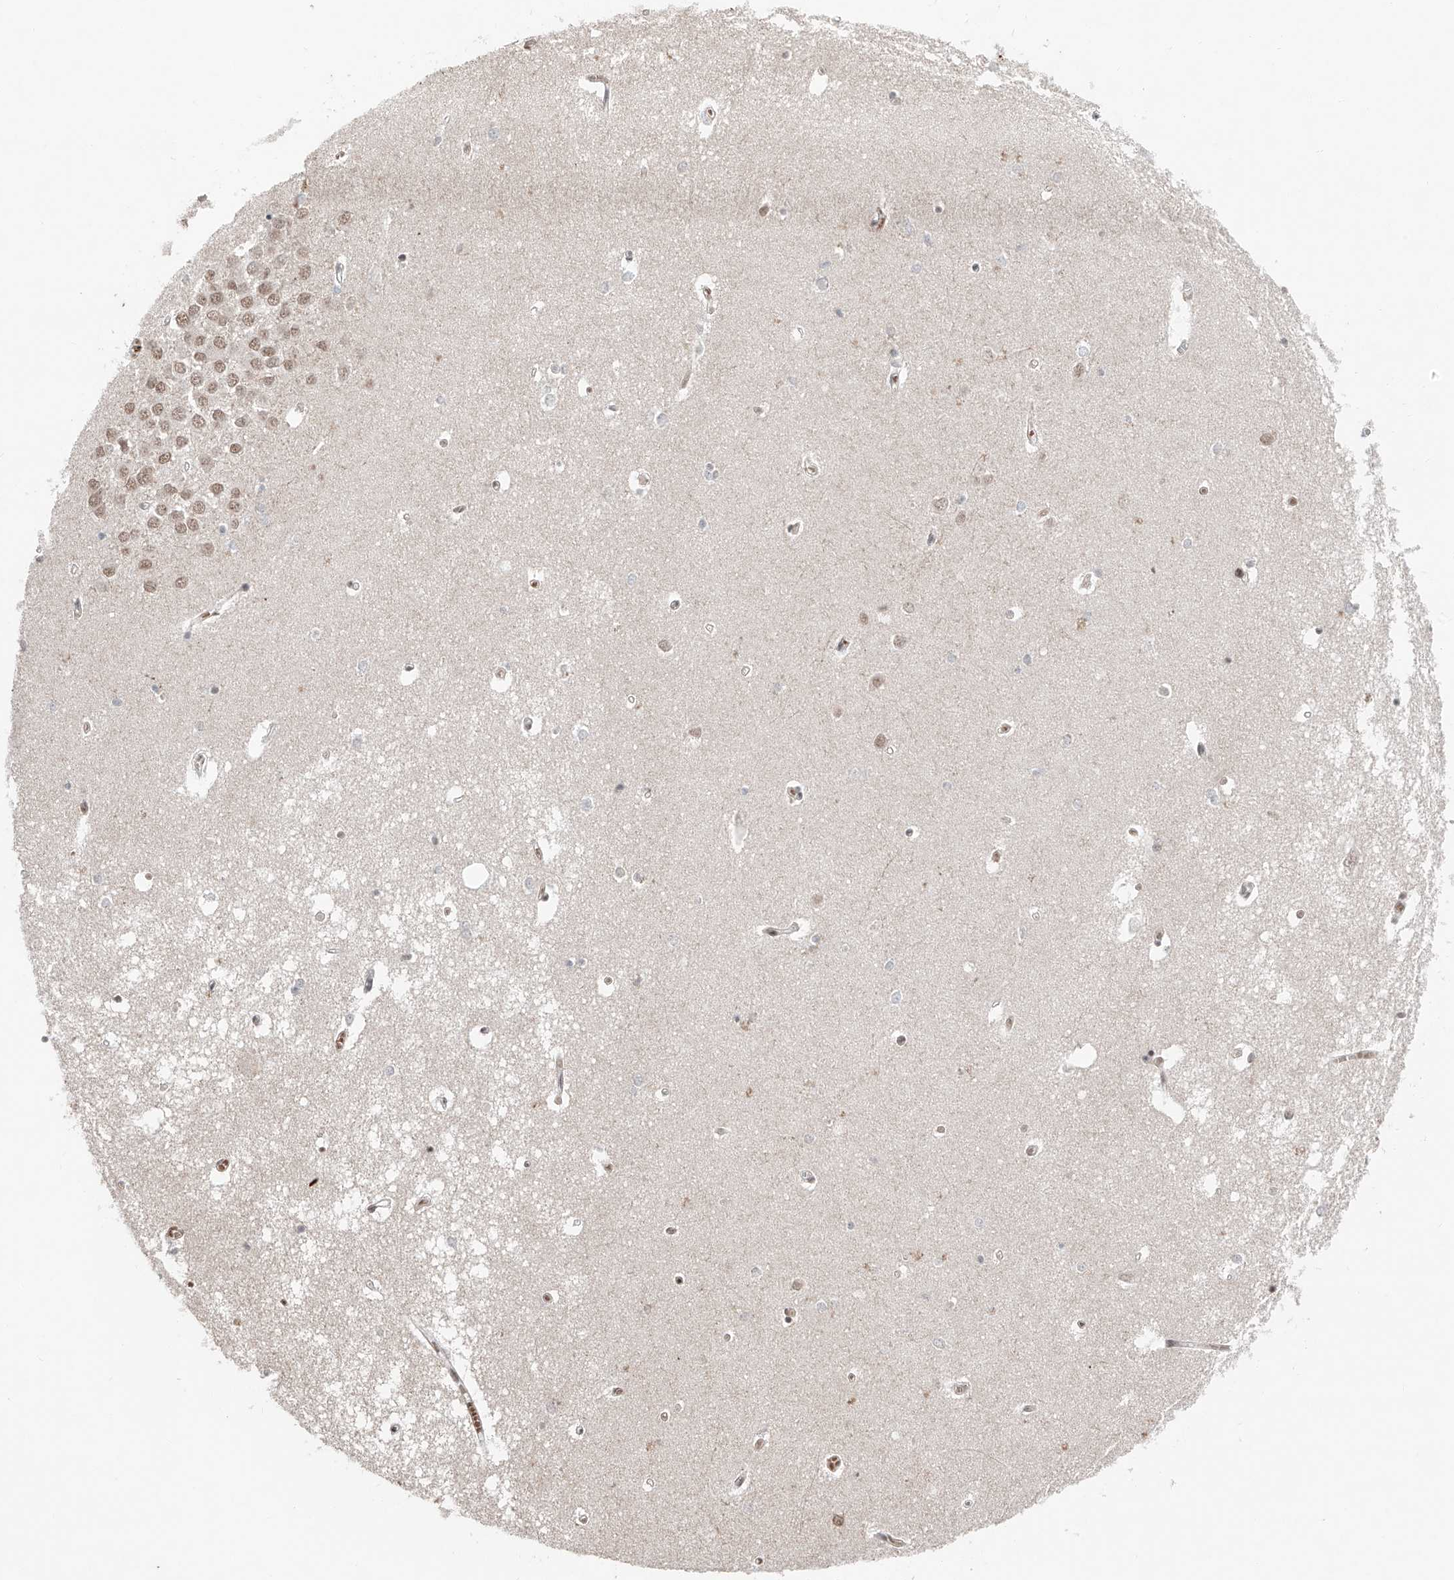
{"staining": {"intensity": "negative", "quantity": "none", "location": "none"}, "tissue": "hippocampus", "cell_type": "Glial cells", "image_type": "normal", "snomed": [{"axis": "morphology", "description": "Normal tissue, NOS"}, {"axis": "topography", "description": "Hippocampus"}], "caption": "The image exhibits no staining of glial cells in normal hippocampus.", "gene": "TBX4", "patient": {"sex": "male", "age": 70}}